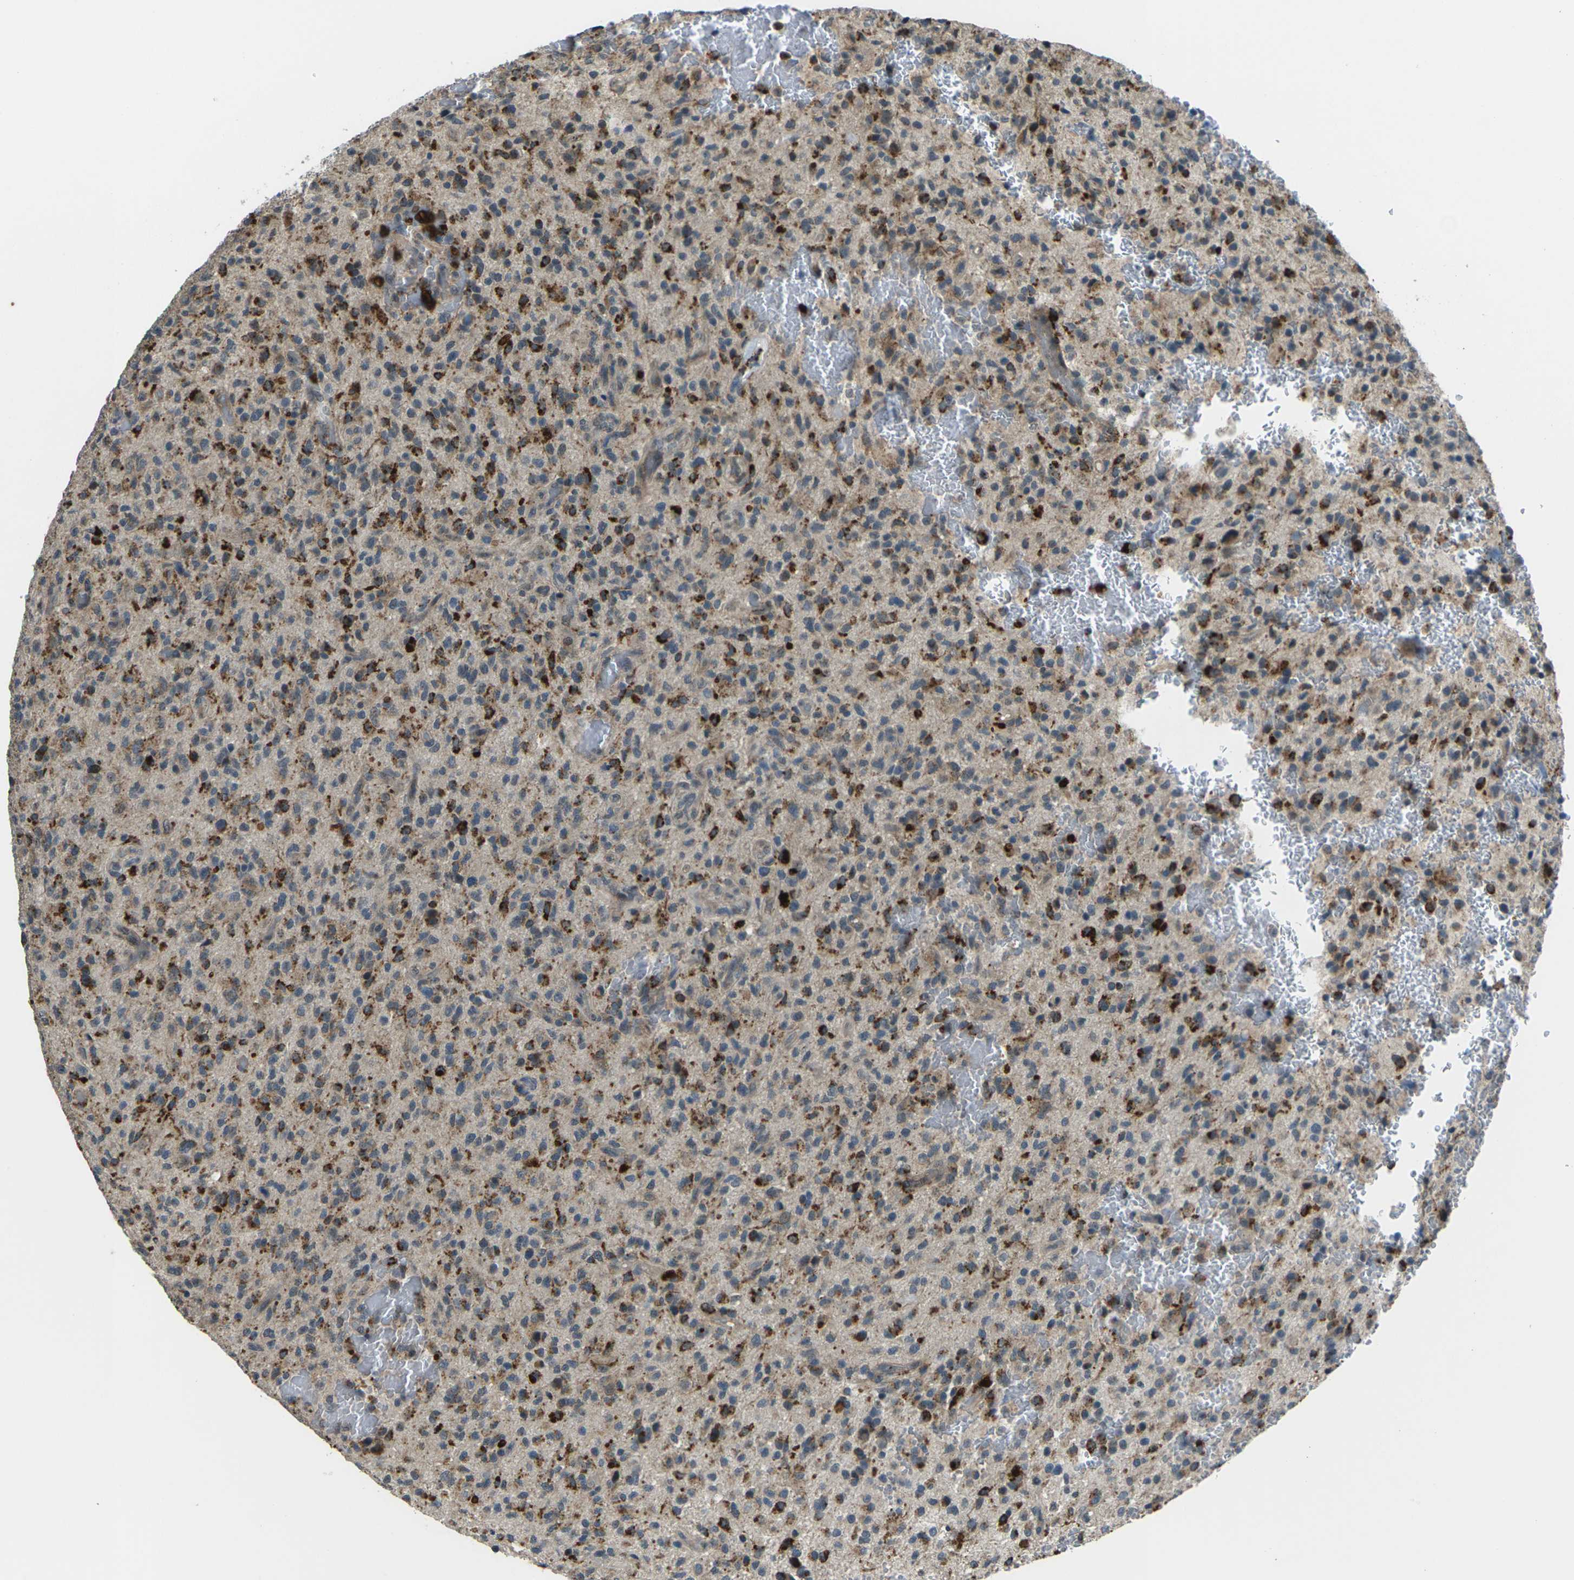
{"staining": {"intensity": "strong", "quantity": "25%-75%", "location": "cytoplasmic/membranous"}, "tissue": "glioma", "cell_type": "Tumor cells", "image_type": "cancer", "snomed": [{"axis": "morphology", "description": "Glioma, malignant, High grade"}, {"axis": "topography", "description": "Brain"}], "caption": "This is a micrograph of immunohistochemistry (IHC) staining of glioma, which shows strong expression in the cytoplasmic/membranous of tumor cells.", "gene": "SLC31A2", "patient": {"sex": "male", "age": 71}}